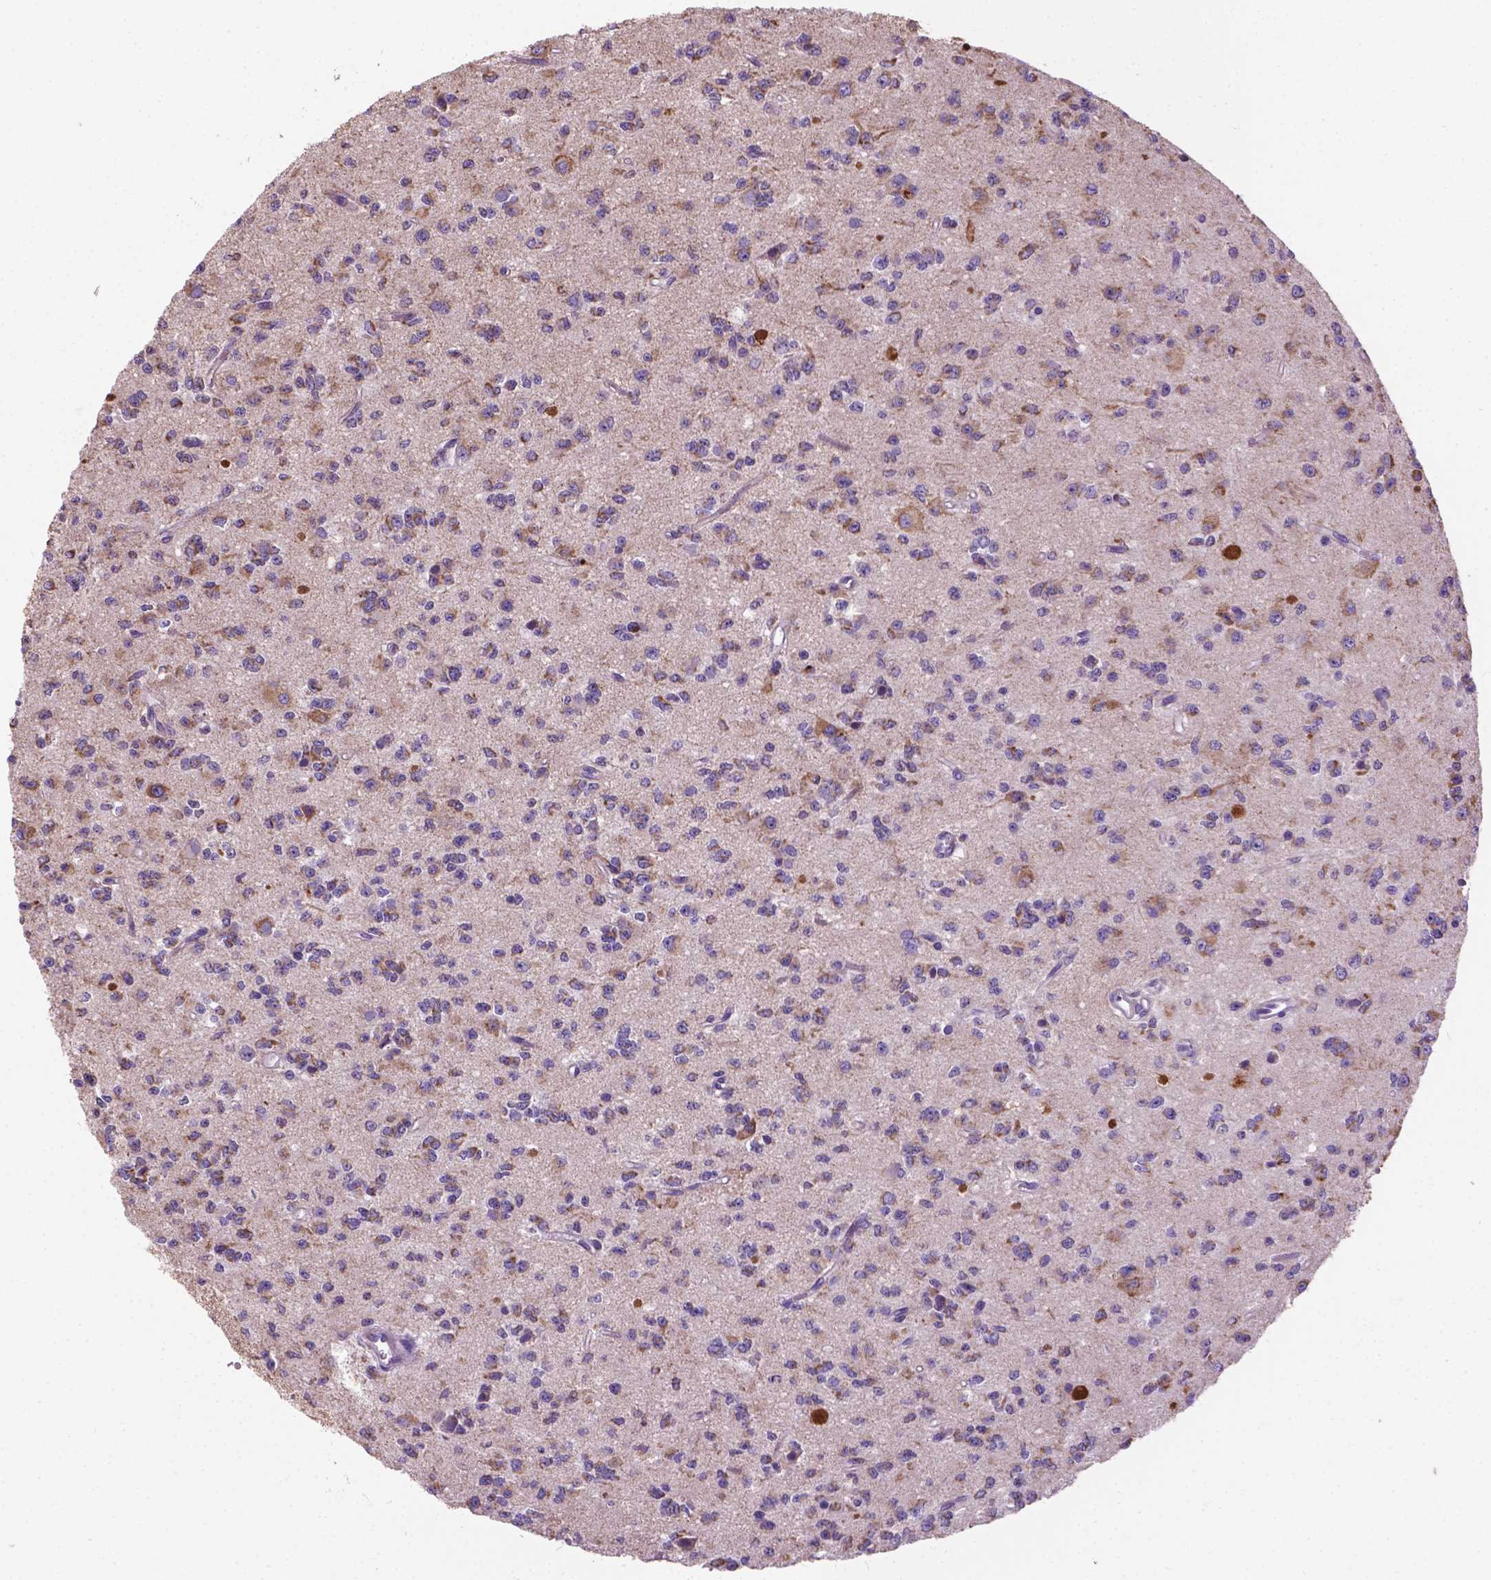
{"staining": {"intensity": "moderate", "quantity": "<25%", "location": "cytoplasmic/membranous"}, "tissue": "glioma", "cell_type": "Tumor cells", "image_type": "cancer", "snomed": [{"axis": "morphology", "description": "Glioma, malignant, Low grade"}, {"axis": "topography", "description": "Brain"}], "caption": "Immunohistochemical staining of human glioma reveals moderate cytoplasmic/membranous protein staining in approximately <25% of tumor cells. Immunohistochemistry stains the protein in brown and the nuclei are stained blue.", "gene": "VDAC1", "patient": {"sex": "female", "age": 45}}